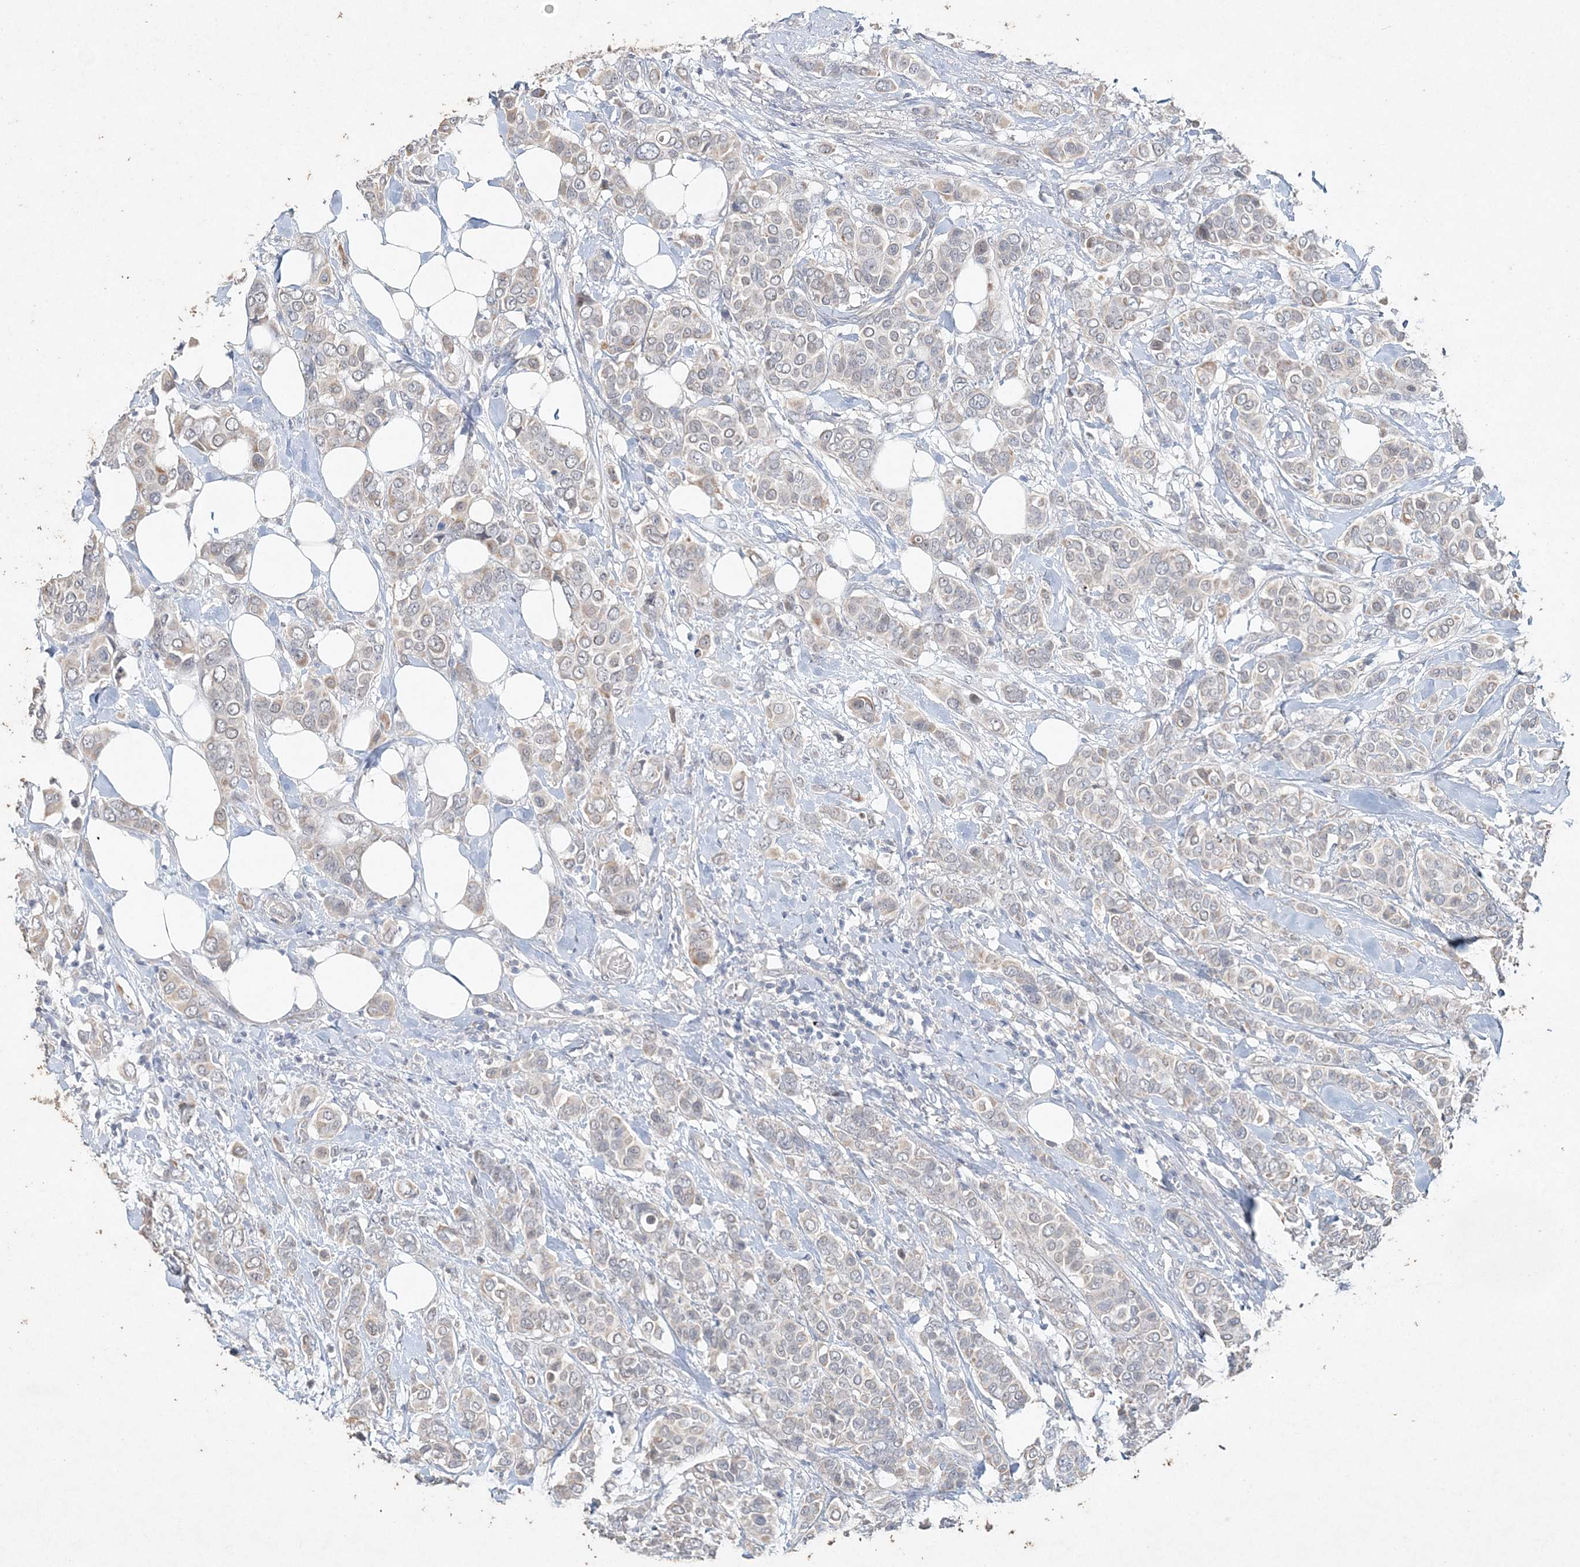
{"staining": {"intensity": "weak", "quantity": "<25%", "location": "cytoplasmic/membranous"}, "tissue": "breast cancer", "cell_type": "Tumor cells", "image_type": "cancer", "snomed": [{"axis": "morphology", "description": "Lobular carcinoma"}, {"axis": "topography", "description": "Breast"}], "caption": "Breast cancer was stained to show a protein in brown. There is no significant staining in tumor cells.", "gene": "DNAH5", "patient": {"sex": "female", "age": 51}}